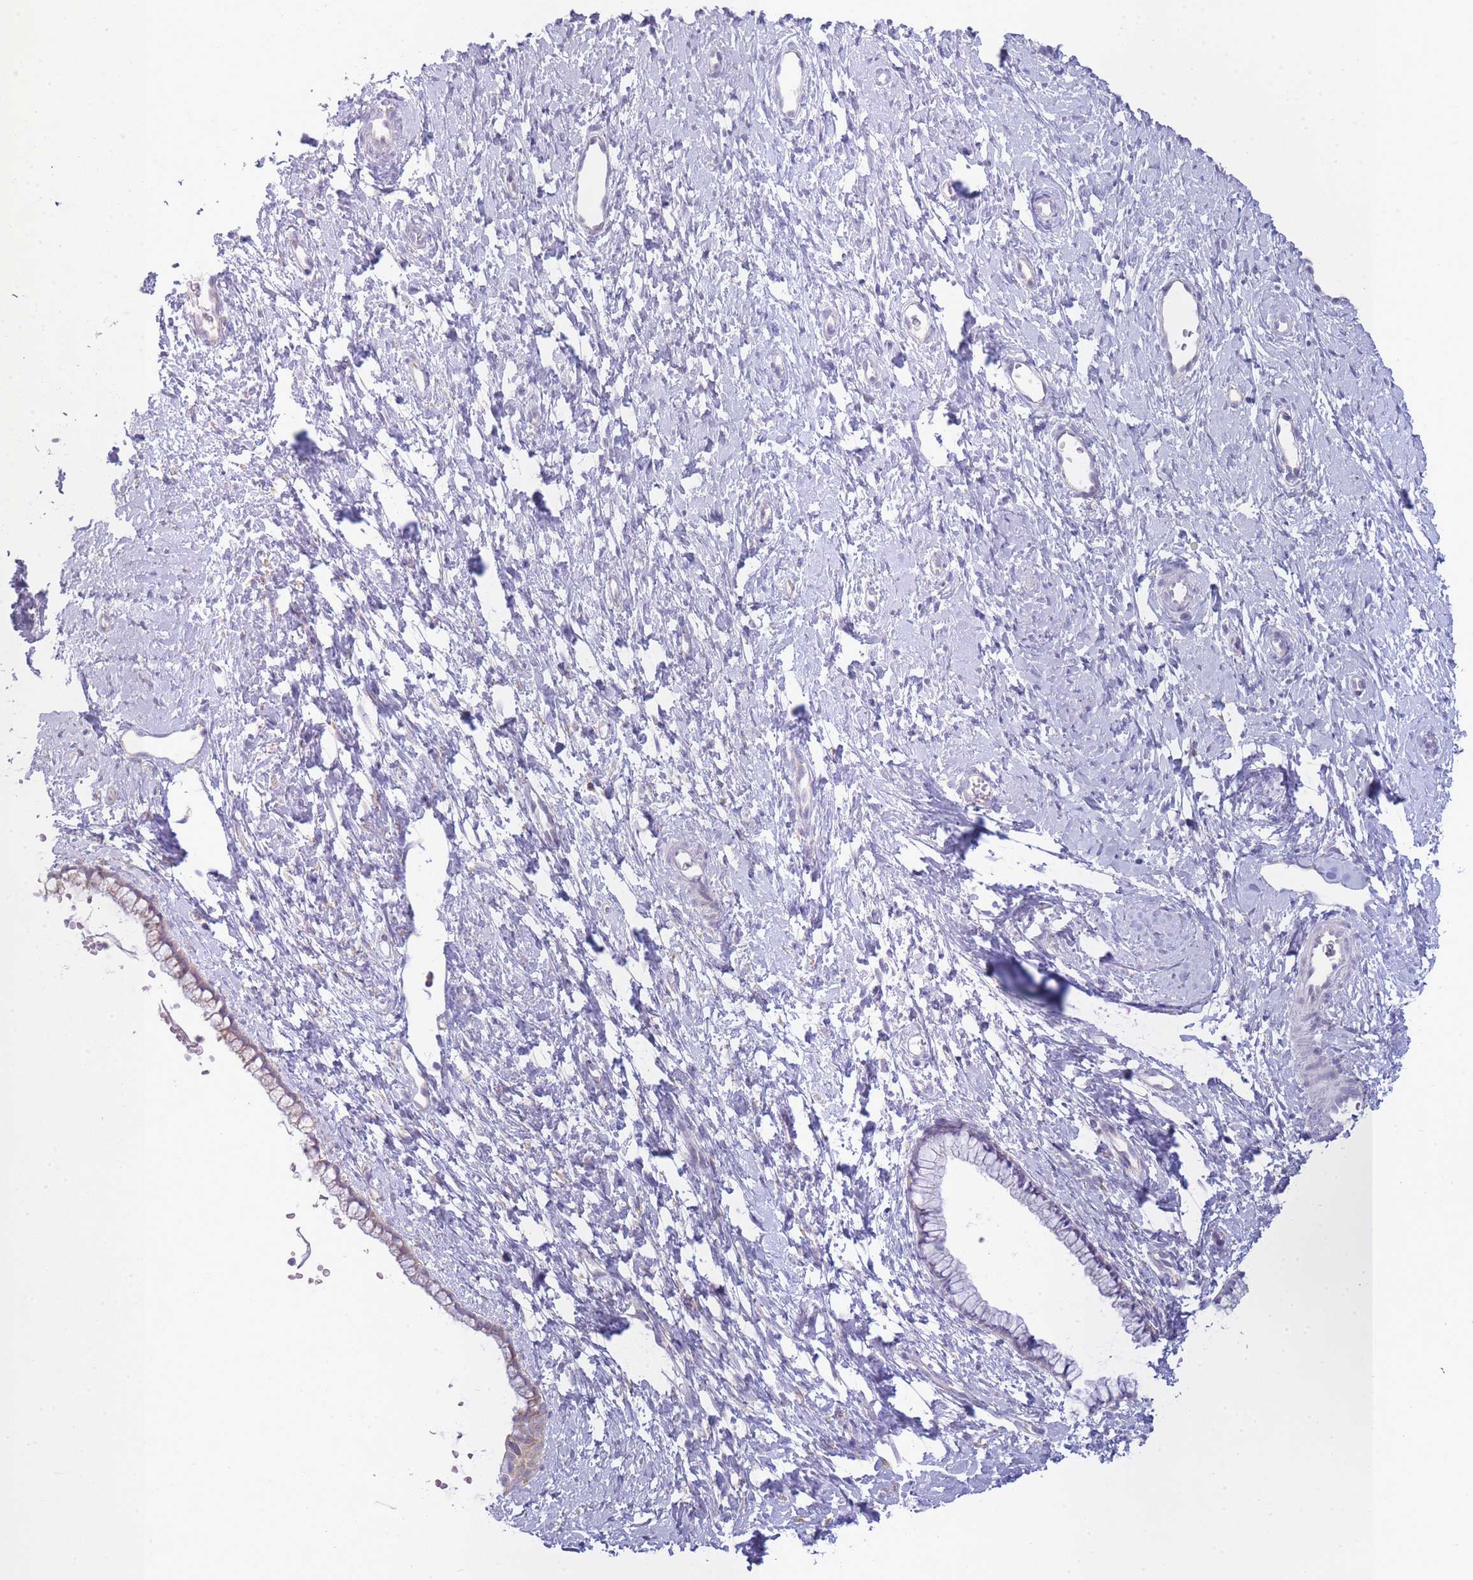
{"staining": {"intensity": "weak", "quantity": "25%-75%", "location": "cytoplasmic/membranous"}, "tissue": "cervix", "cell_type": "Glandular cells", "image_type": "normal", "snomed": [{"axis": "morphology", "description": "Normal tissue, NOS"}, {"axis": "topography", "description": "Cervix"}], "caption": "IHC of benign human cervix displays low levels of weak cytoplasmic/membranous staining in about 25%-75% of glandular cells.", "gene": "OR5L1", "patient": {"sex": "female", "age": 57}}